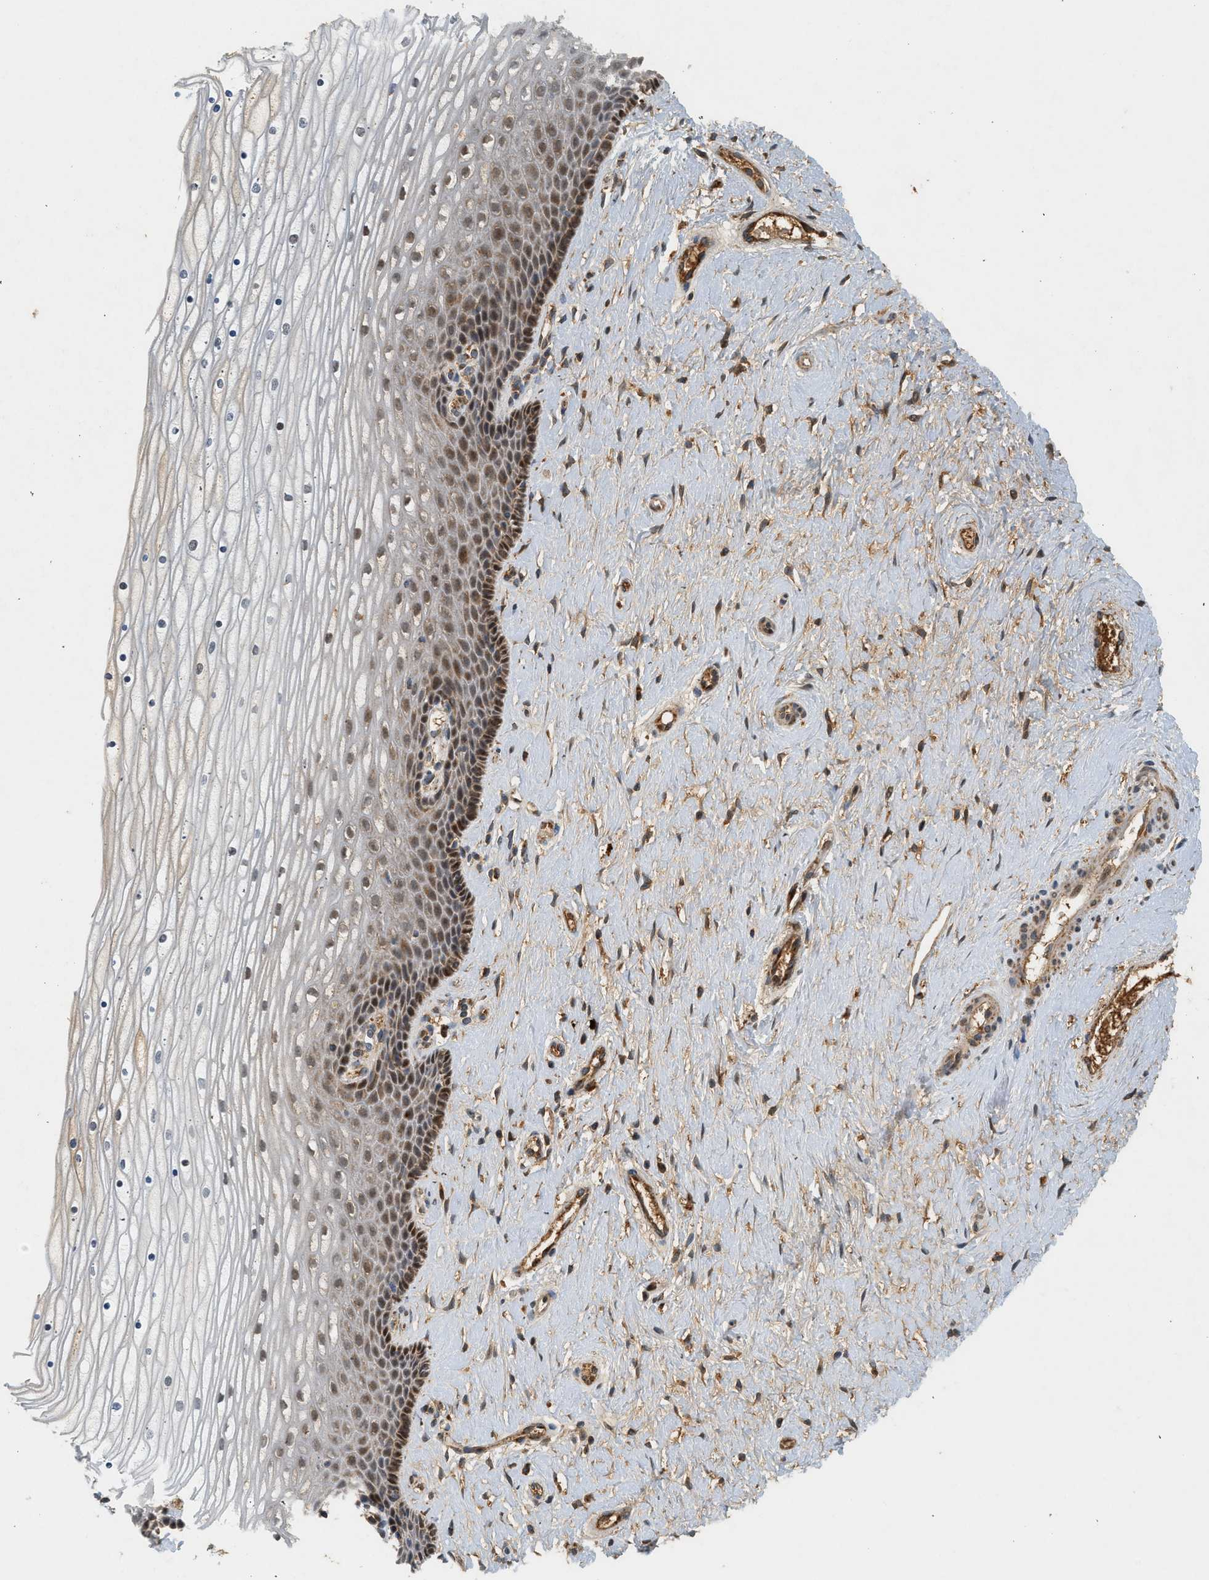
{"staining": {"intensity": "moderate", "quantity": "<25%", "location": "cytoplasmic/membranous"}, "tissue": "cervix", "cell_type": "Squamous epithelial cells", "image_type": "normal", "snomed": [{"axis": "morphology", "description": "Normal tissue, NOS"}, {"axis": "topography", "description": "Cervix"}], "caption": "Moderate cytoplasmic/membranous protein positivity is identified in about <25% of squamous epithelial cells in cervix. (brown staining indicates protein expression, while blue staining denotes nuclei).", "gene": "MCU", "patient": {"sex": "female", "age": 39}}